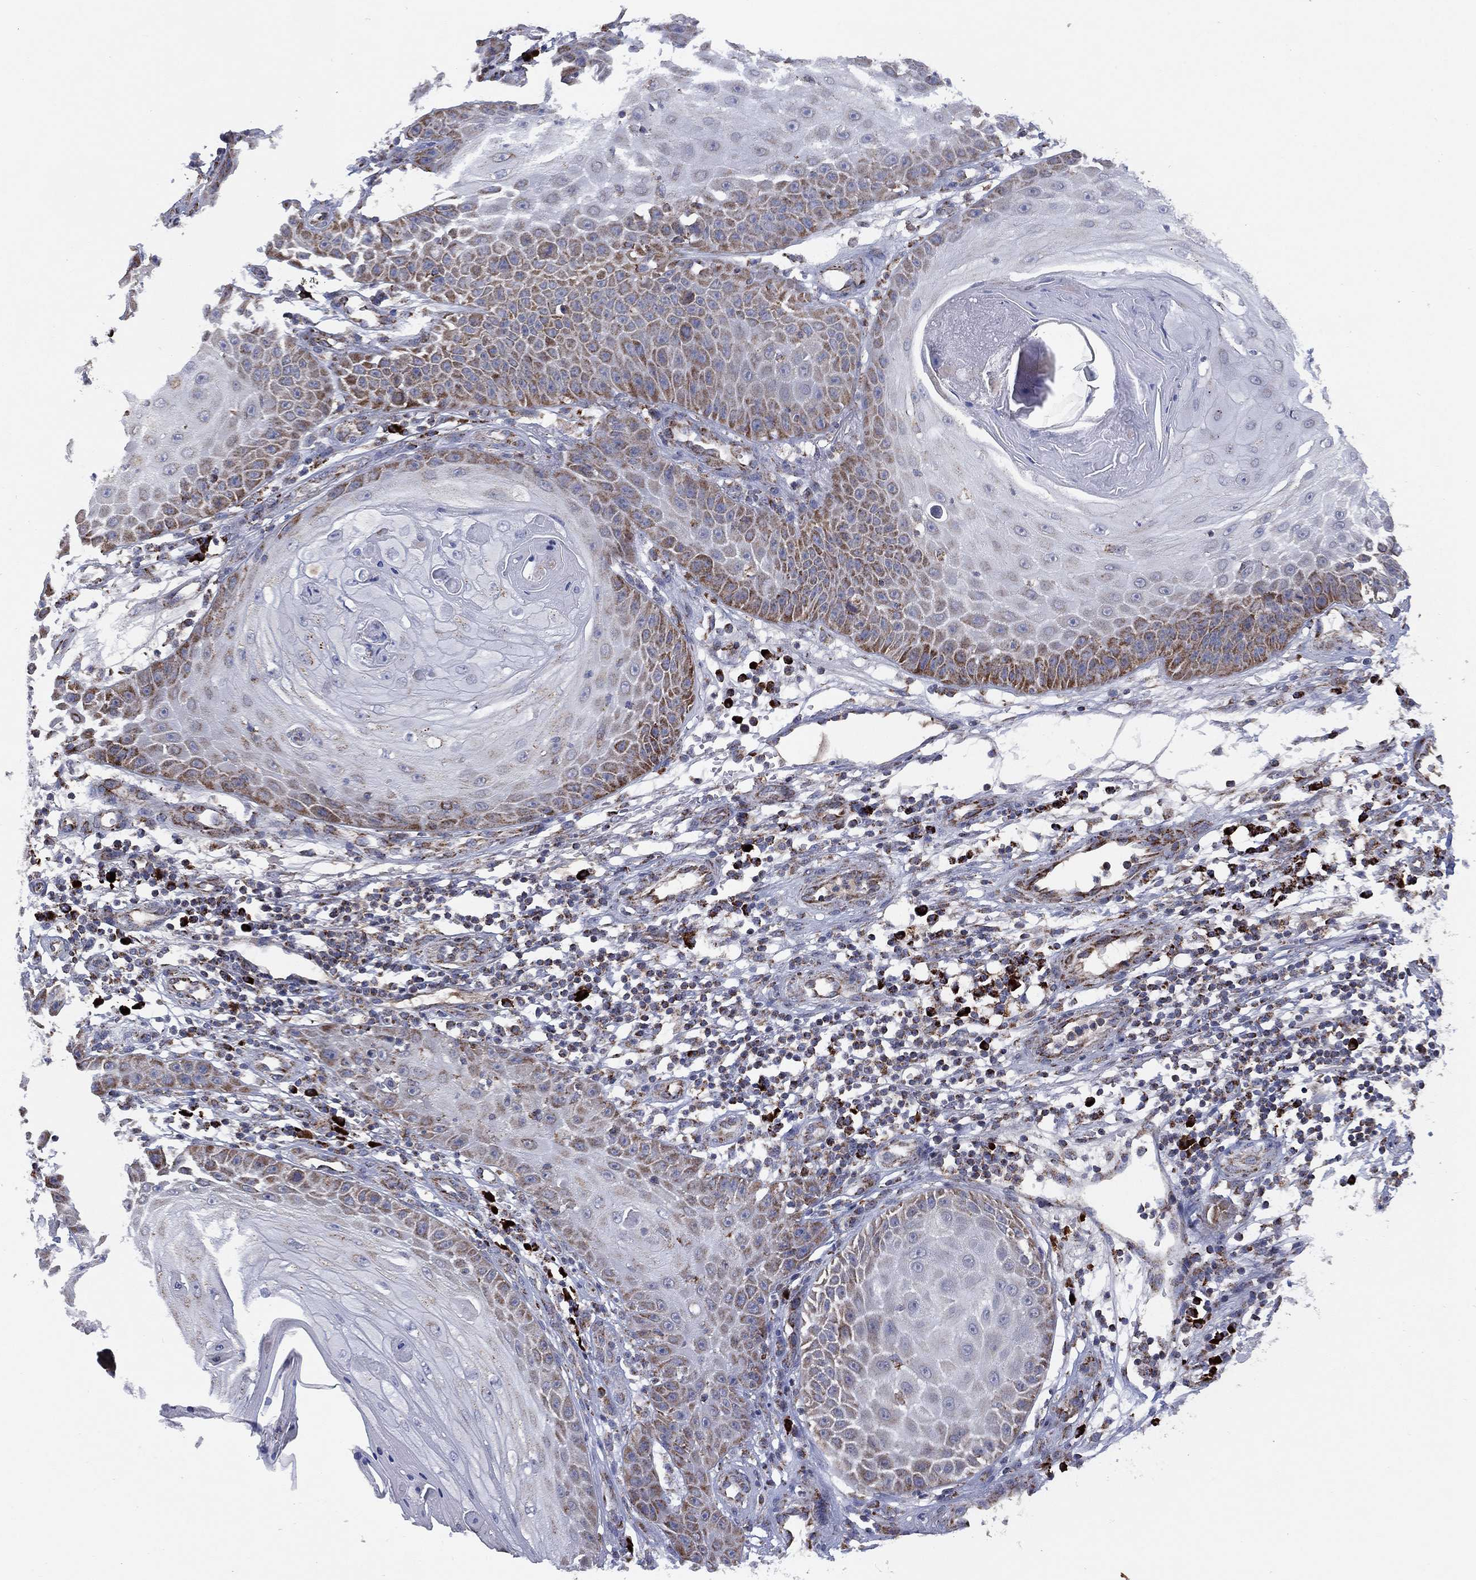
{"staining": {"intensity": "moderate", "quantity": "25%-75%", "location": "cytoplasmic/membranous"}, "tissue": "skin cancer", "cell_type": "Tumor cells", "image_type": "cancer", "snomed": [{"axis": "morphology", "description": "Squamous cell carcinoma, NOS"}, {"axis": "topography", "description": "Skin"}], "caption": "The image shows immunohistochemical staining of skin cancer. There is moderate cytoplasmic/membranous positivity is identified in about 25%-75% of tumor cells. The protein is shown in brown color, while the nuclei are stained blue.", "gene": "PPP2R5A", "patient": {"sex": "male", "age": 70}}